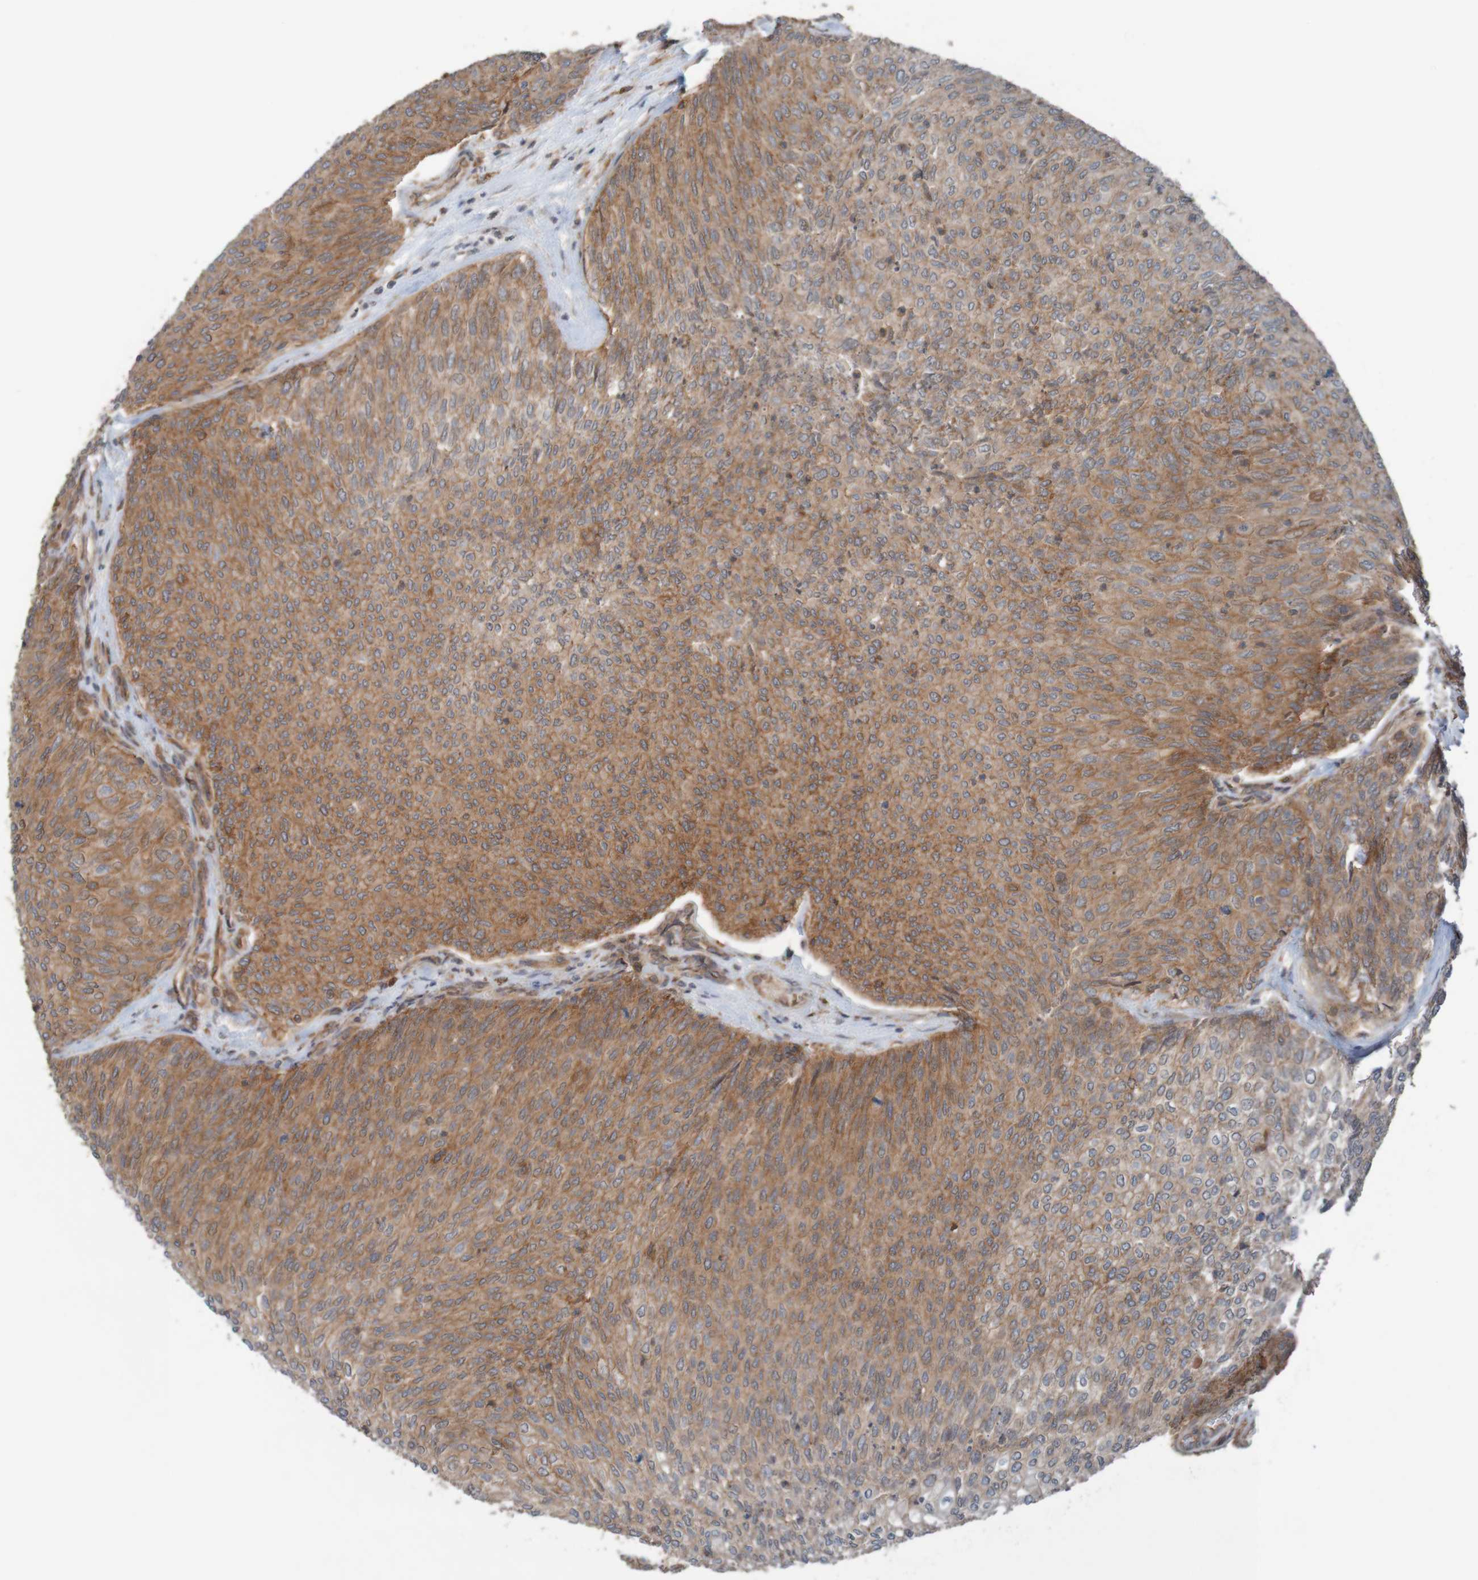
{"staining": {"intensity": "weak", "quantity": ">75%", "location": "cytoplasmic/membranous"}, "tissue": "urothelial cancer", "cell_type": "Tumor cells", "image_type": "cancer", "snomed": [{"axis": "morphology", "description": "Urothelial carcinoma, Low grade"}, {"axis": "topography", "description": "Urinary bladder"}], "caption": "This micrograph displays immunohistochemistry staining of human urothelial cancer, with low weak cytoplasmic/membranous expression in about >75% of tumor cells.", "gene": "ARHGEF11", "patient": {"sex": "female", "age": 79}}